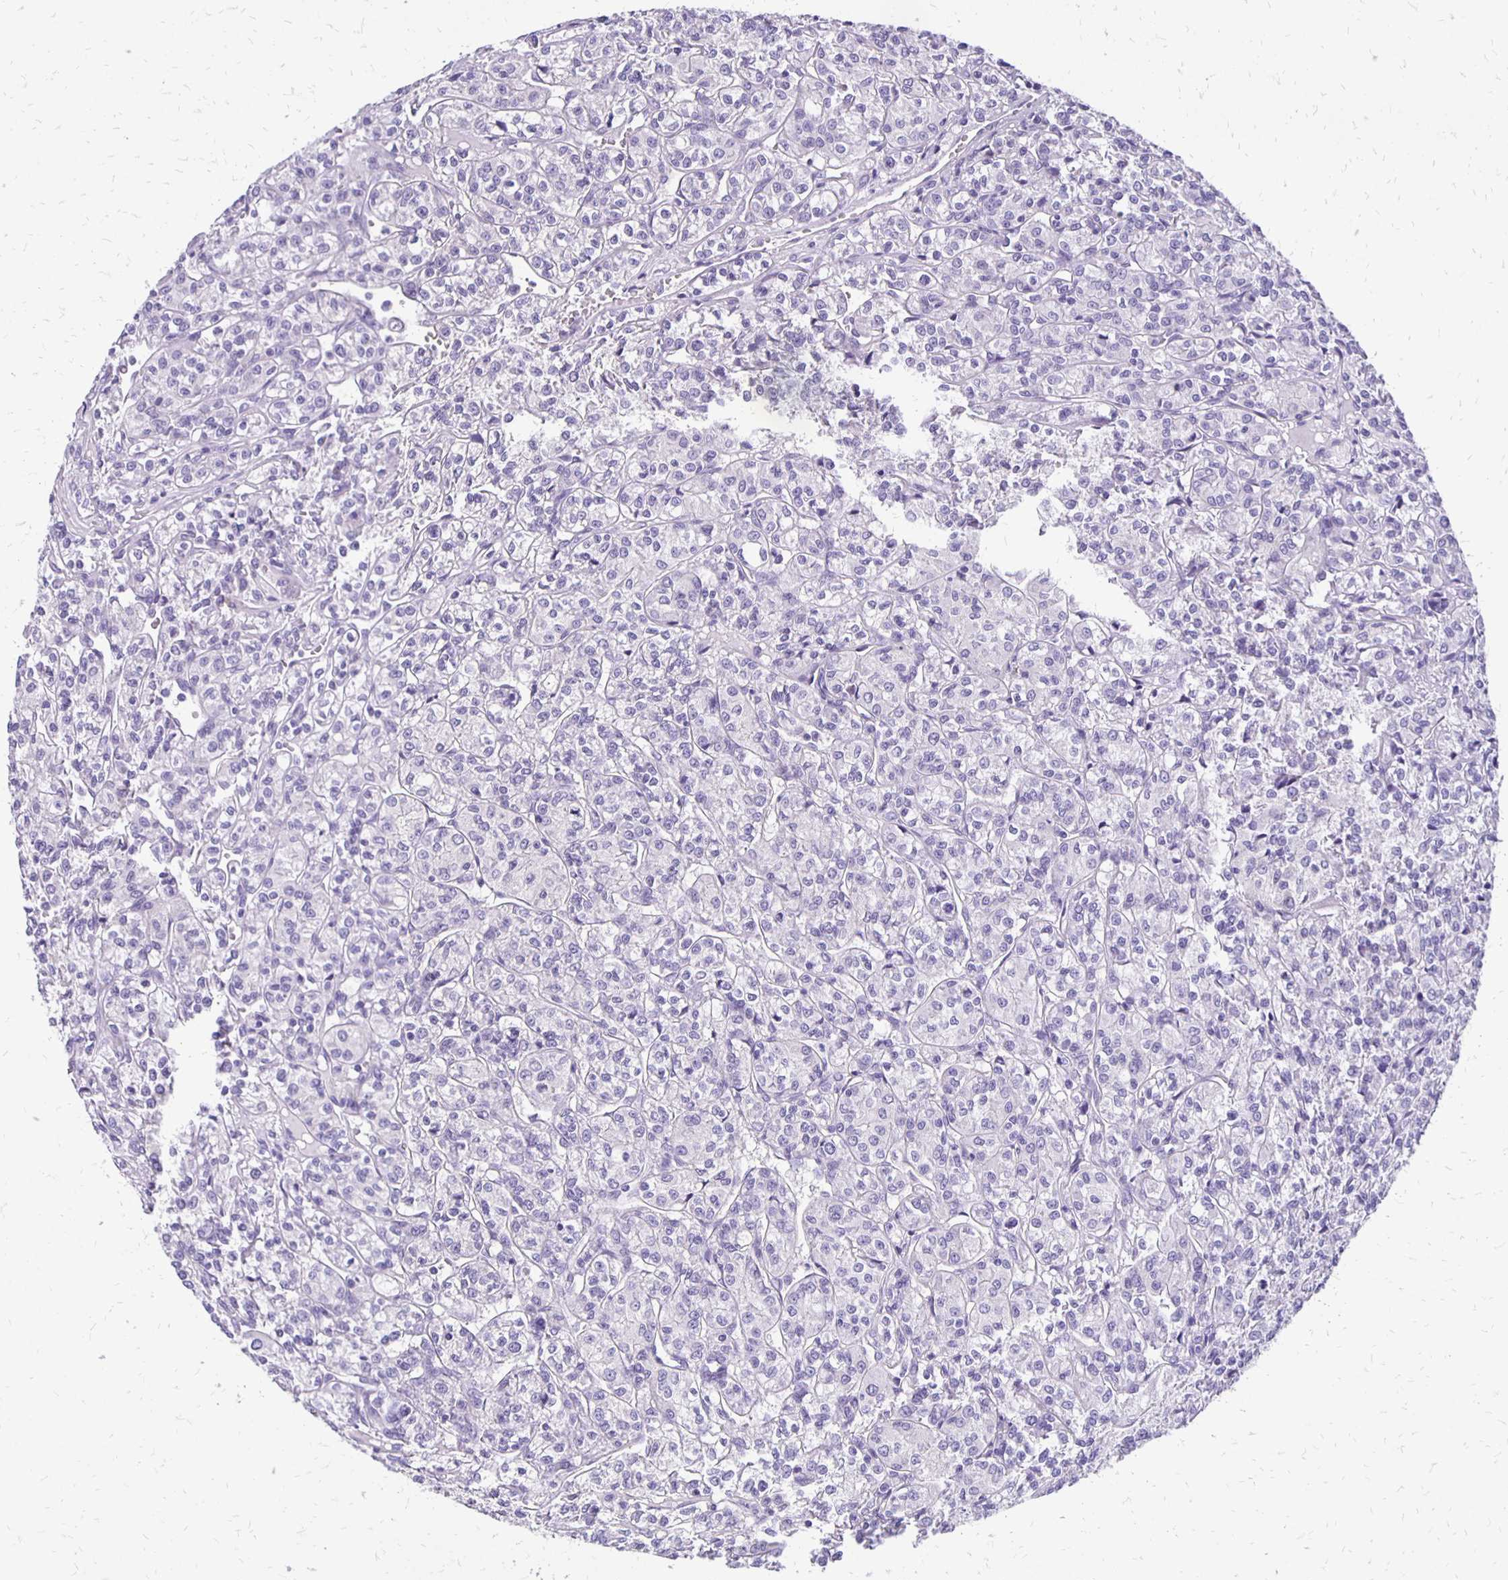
{"staining": {"intensity": "negative", "quantity": "none", "location": "none"}, "tissue": "renal cancer", "cell_type": "Tumor cells", "image_type": "cancer", "snomed": [{"axis": "morphology", "description": "Adenocarcinoma, NOS"}, {"axis": "topography", "description": "Kidney"}], "caption": "Immunohistochemical staining of adenocarcinoma (renal) reveals no significant expression in tumor cells. (DAB (3,3'-diaminobenzidine) immunohistochemistry with hematoxylin counter stain).", "gene": "ANKRD45", "patient": {"sex": "male", "age": 36}}